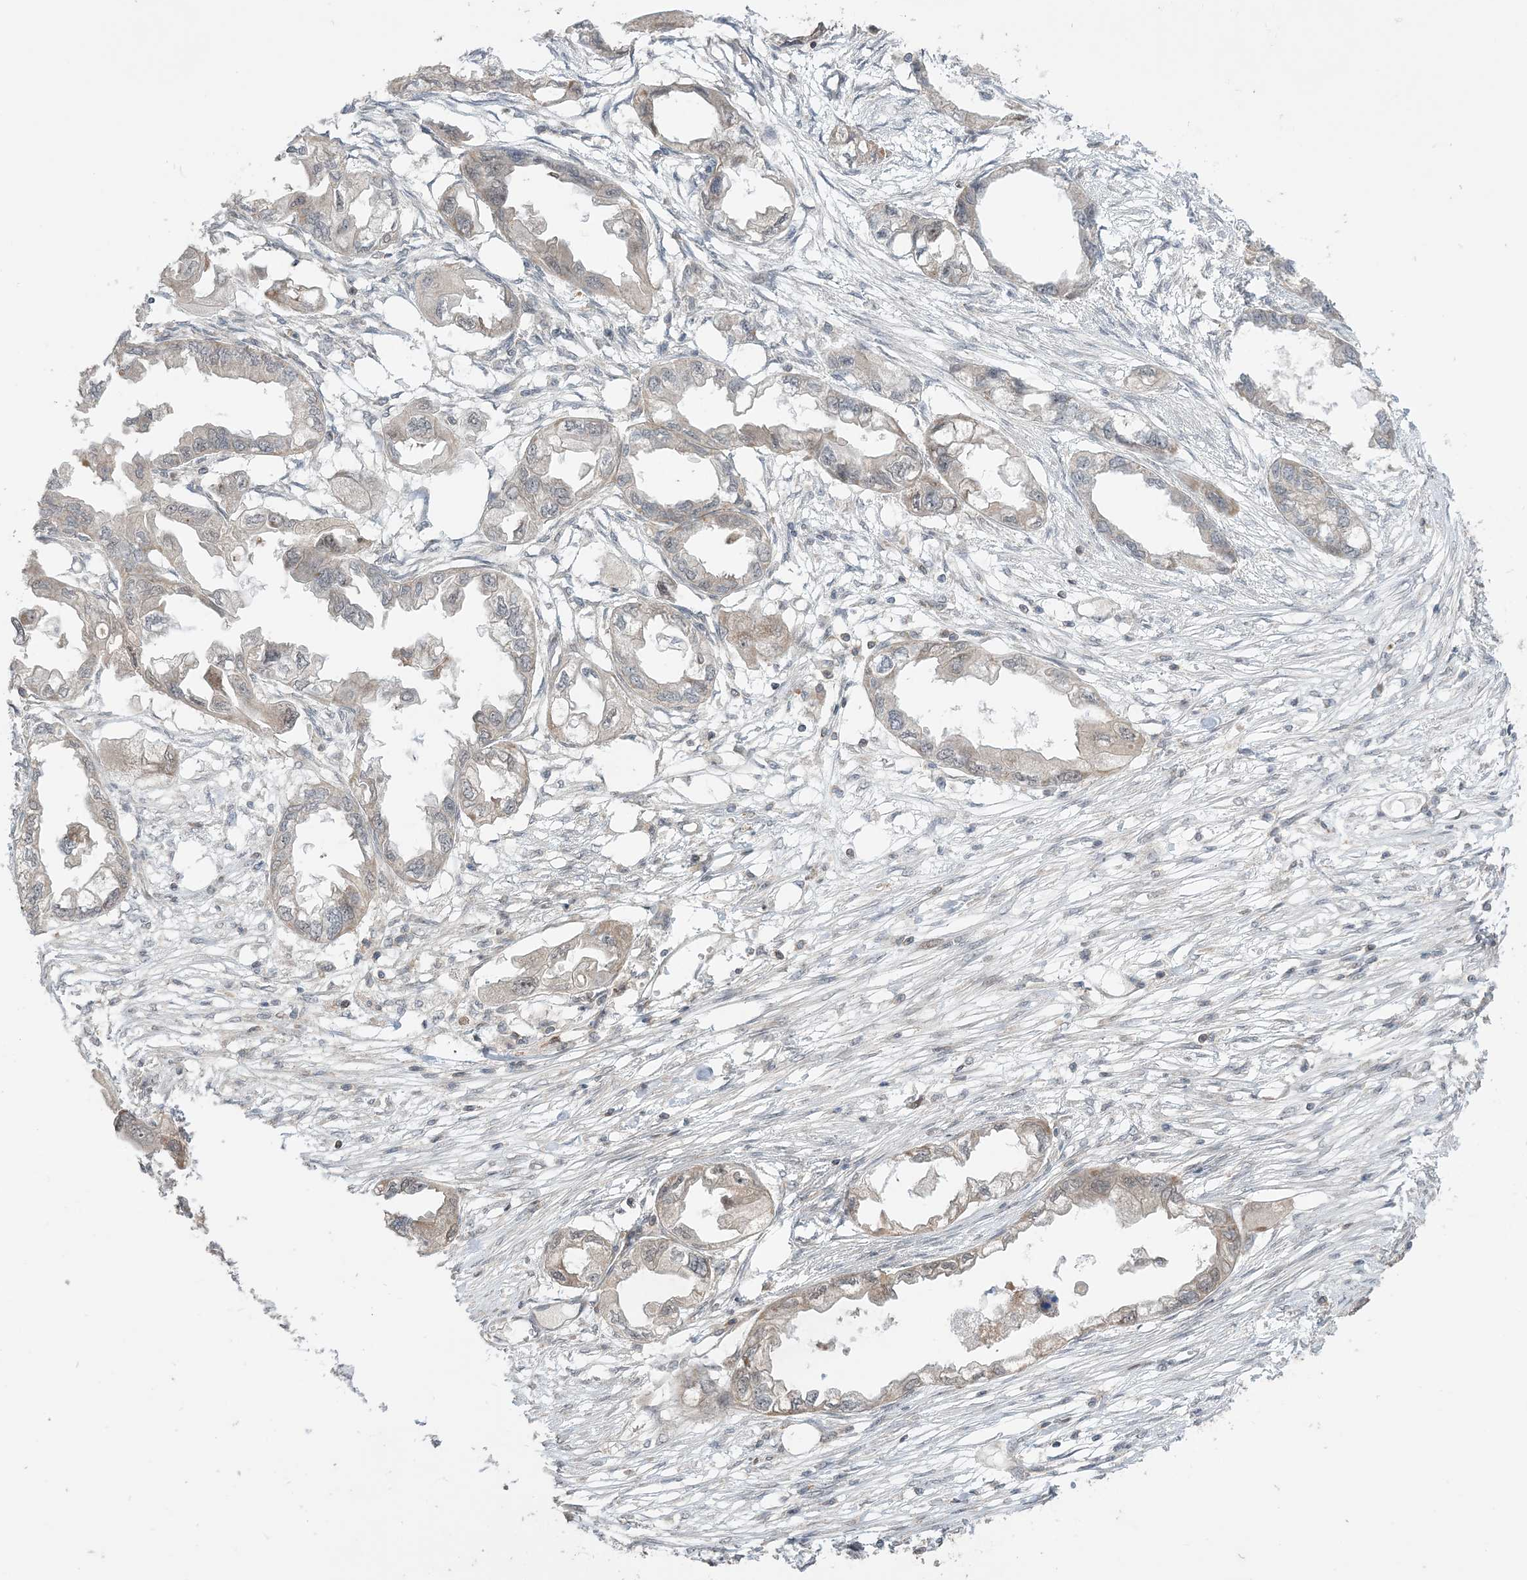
{"staining": {"intensity": "negative", "quantity": "none", "location": "none"}, "tissue": "endometrial cancer", "cell_type": "Tumor cells", "image_type": "cancer", "snomed": [{"axis": "morphology", "description": "Adenocarcinoma, NOS"}, {"axis": "morphology", "description": "Adenocarcinoma, metastatic, NOS"}, {"axis": "topography", "description": "Adipose tissue"}, {"axis": "topography", "description": "Endometrium"}], "caption": "DAB immunohistochemical staining of human metastatic adenocarcinoma (endometrial) displays no significant expression in tumor cells.", "gene": "PHLDB2", "patient": {"sex": "female", "age": 67}}